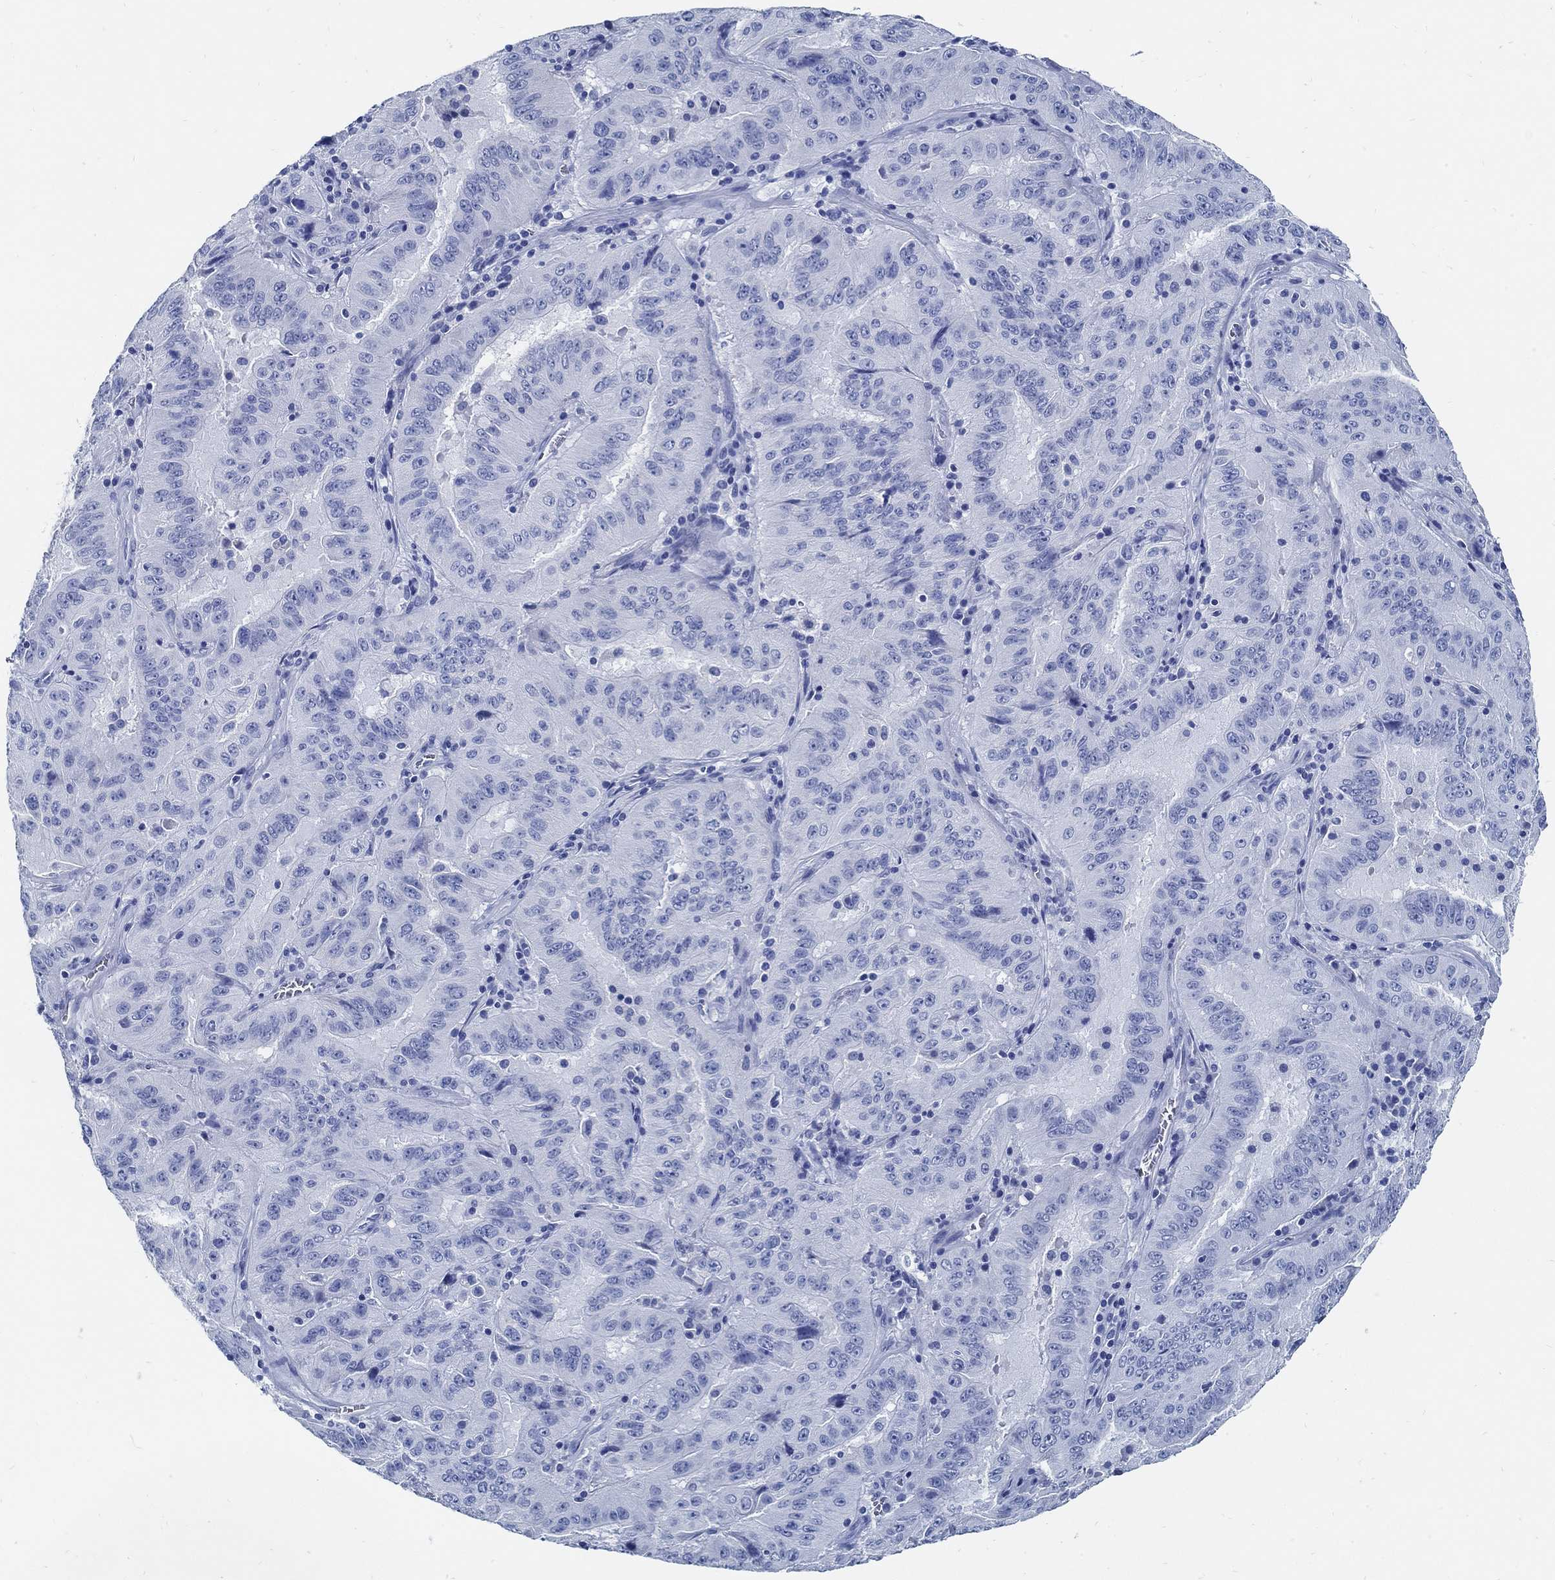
{"staining": {"intensity": "negative", "quantity": "none", "location": "none"}, "tissue": "pancreatic cancer", "cell_type": "Tumor cells", "image_type": "cancer", "snomed": [{"axis": "morphology", "description": "Adenocarcinoma, NOS"}, {"axis": "topography", "description": "Pancreas"}], "caption": "Immunohistochemistry histopathology image of human pancreatic cancer stained for a protein (brown), which displays no expression in tumor cells.", "gene": "SLC45A1", "patient": {"sex": "male", "age": 63}}